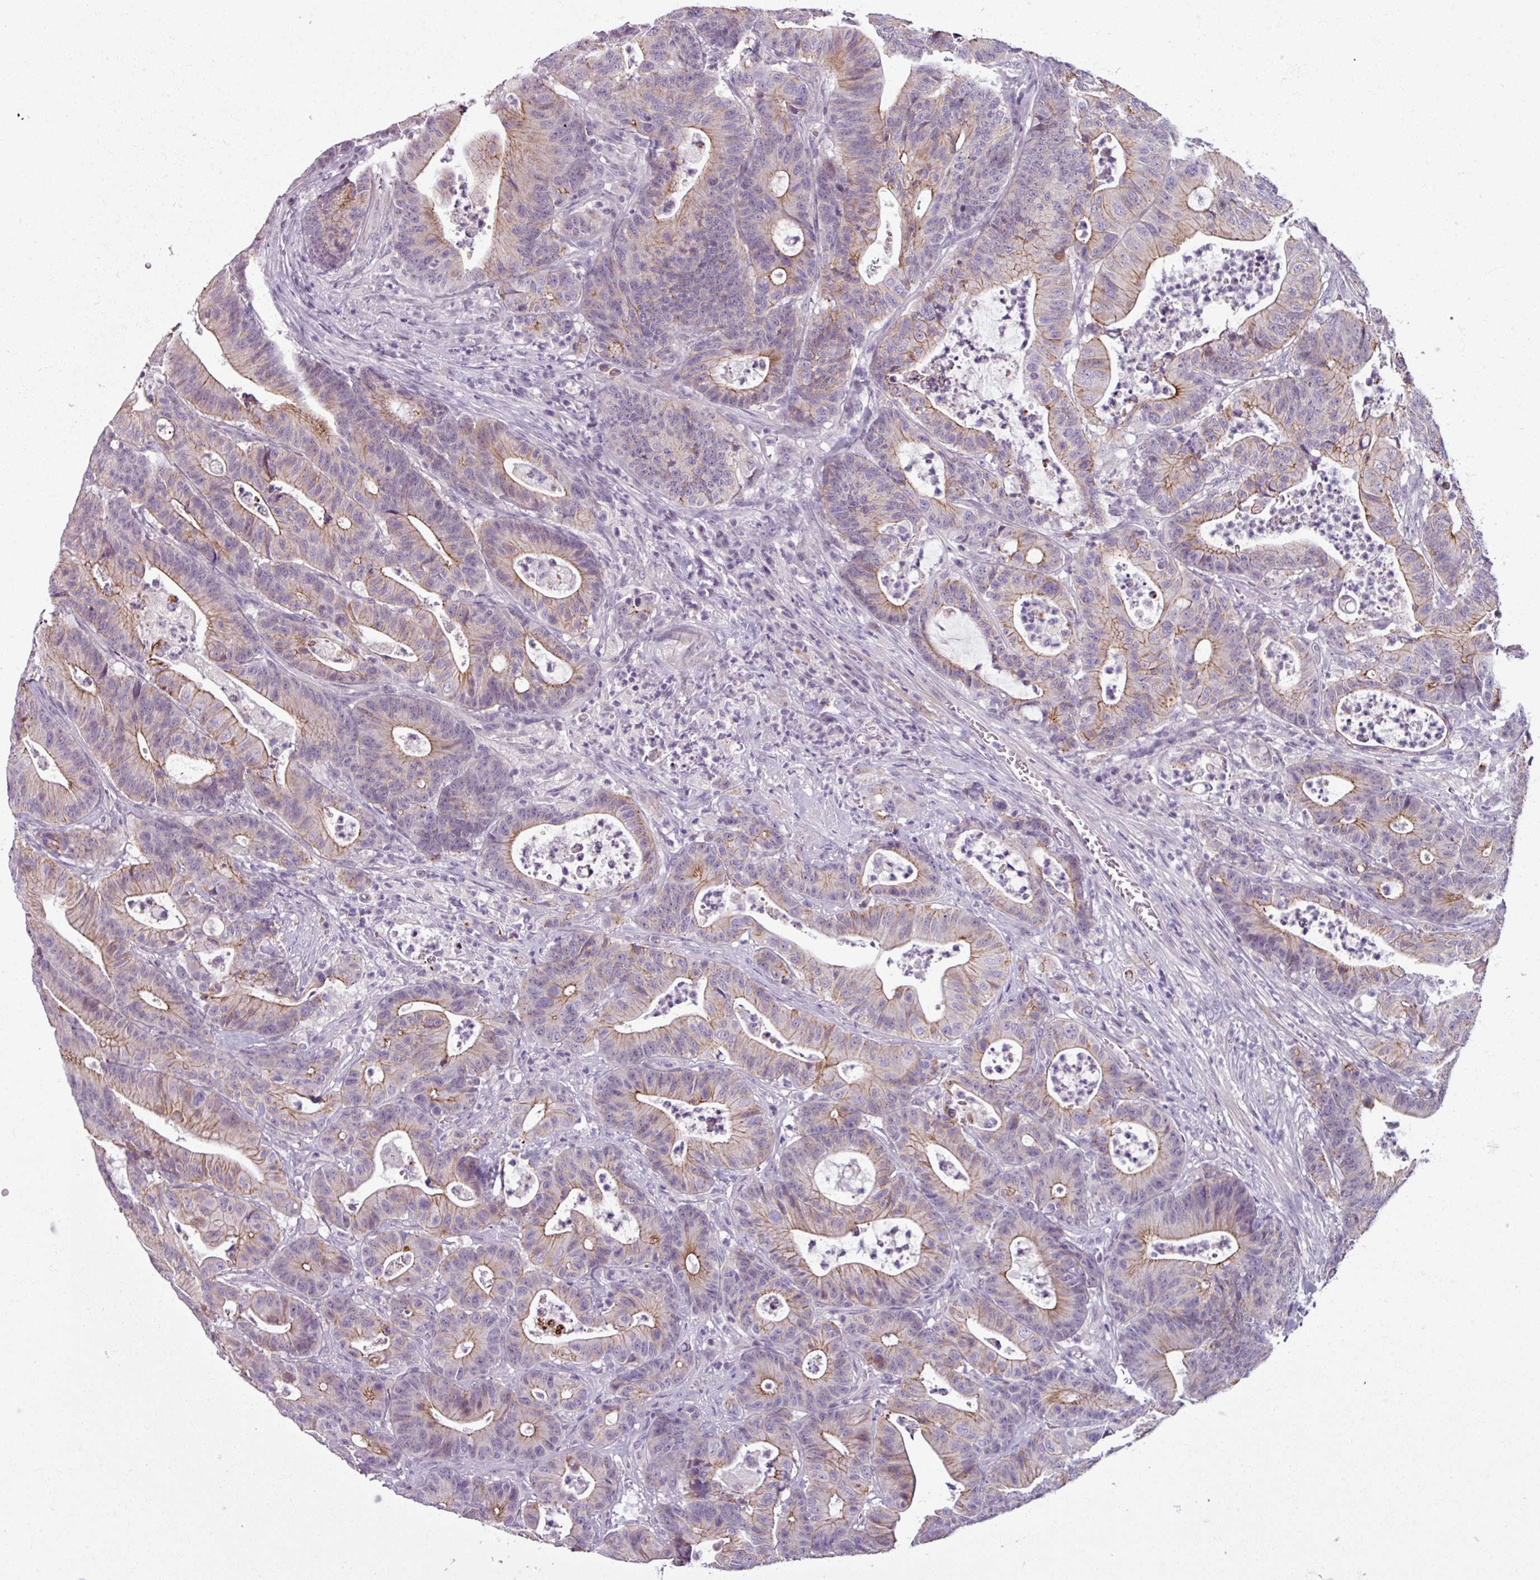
{"staining": {"intensity": "moderate", "quantity": "25%-75%", "location": "cytoplasmic/membranous"}, "tissue": "colorectal cancer", "cell_type": "Tumor cells", "image_type": "cancer", "snomed": [{"axis": "morphology", "description": "Adenocarcinoma, NOS"}, {"axis": "topography", "description": "Colon"}], "caption": "Colorectal adenocarcinoma tissue shows moderate cytoplasmic/membranous expression in about 25%-75% of tumor cells Nuclei are stained in blue.", "gene": "PNMA6A", "patient": {"sex": "female", "age": 84}}